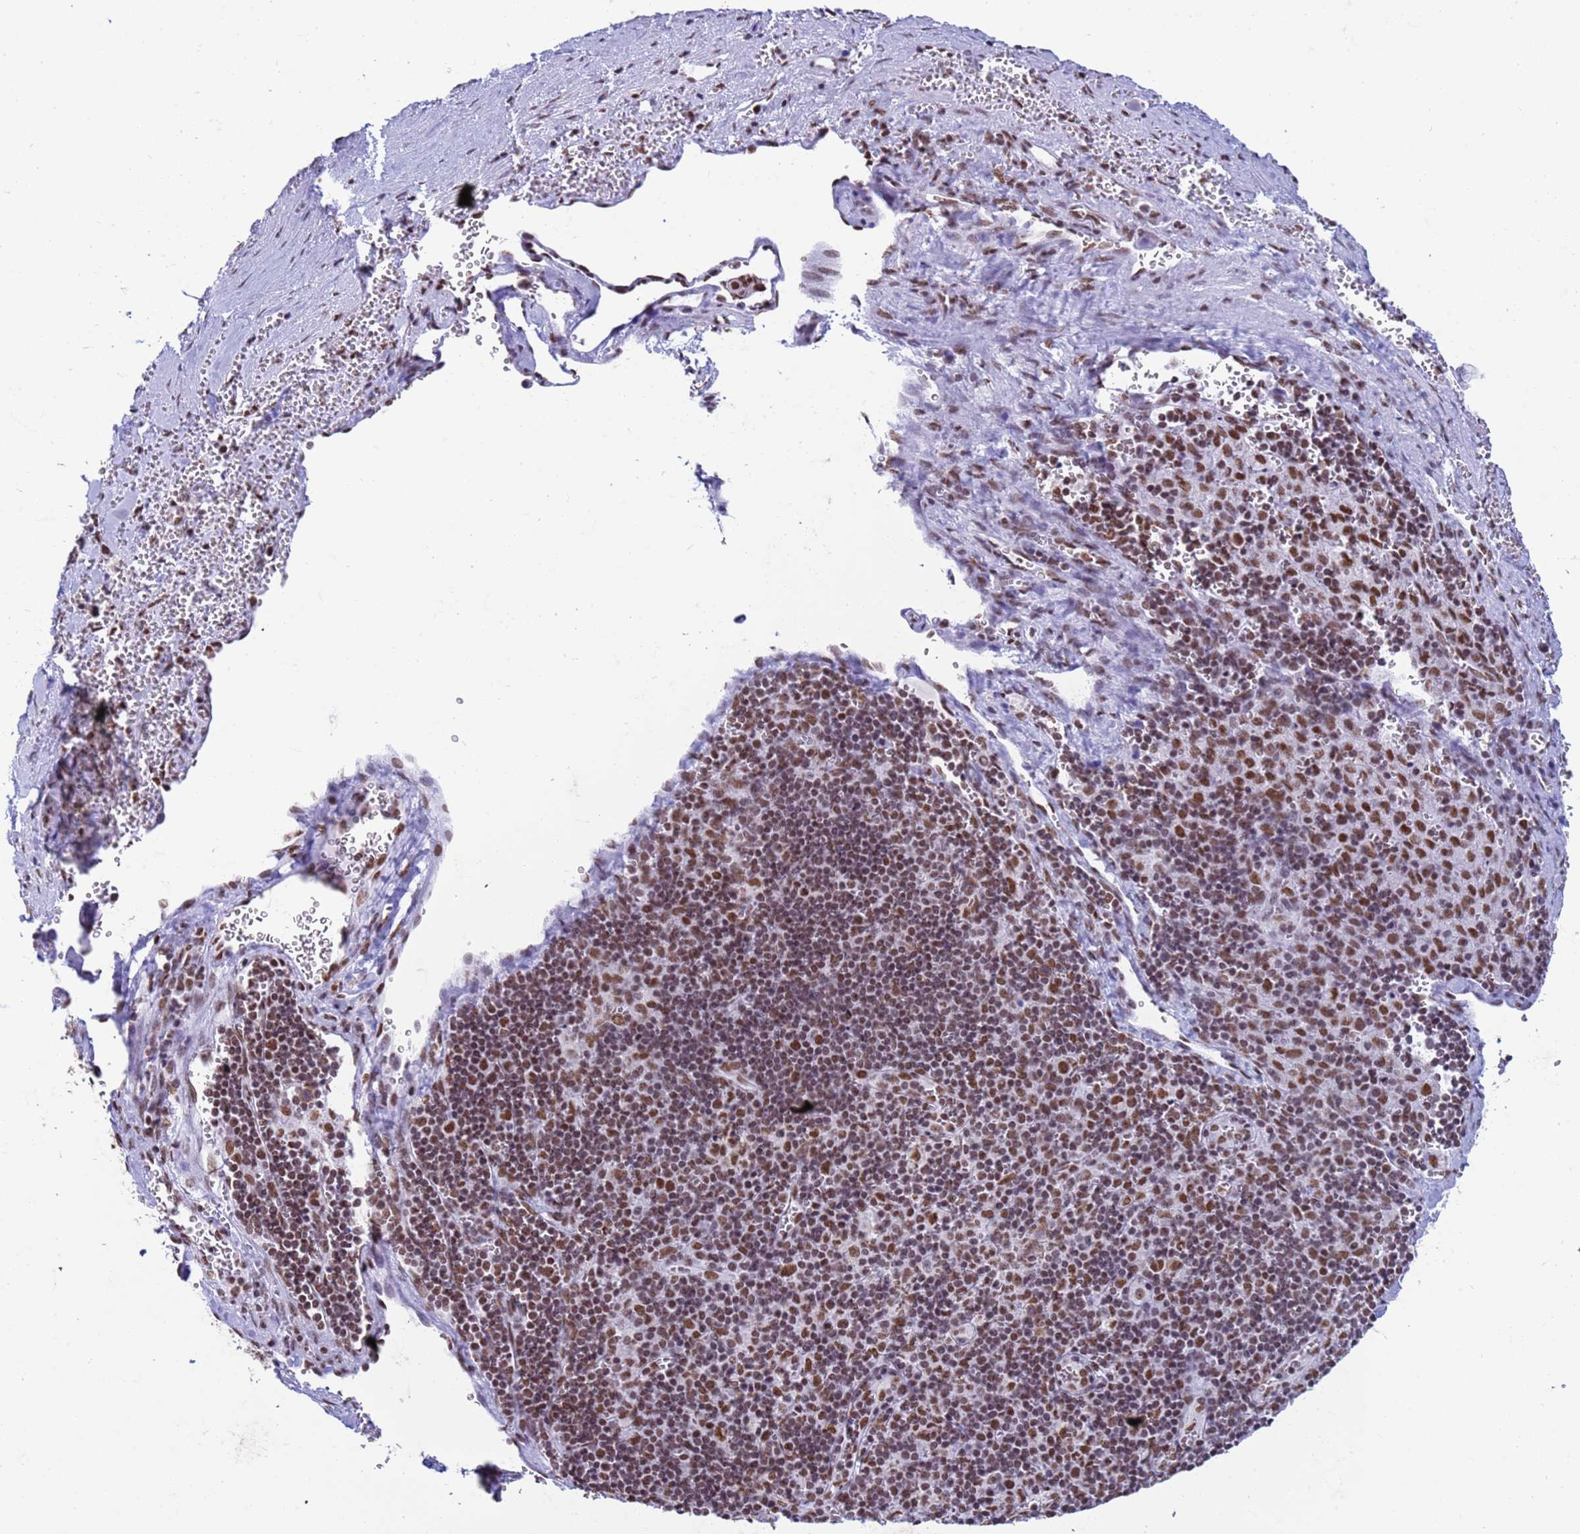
{"staining": {"intensity": "strong", "quantity": ">75%", "location": "nuclear"}, "tissue": "pancreatic cancer", "cell_type": "Tumor cells", "image_type": "cancer", "snomed": [{"axis": "morphology", "description": "Adenocarcinoma, NOS"}, {"axis": "topography", "description": "Pancreas"}], "caption": "IHC staining of adenocarcinoma (pancreatic), which displays high levels of strong nuclear positivity in approximately >75% of tumor cells indicating strong nuclear protein staining. The staining was performed using DAB (brown) for protein detection and nuclei were counterstained in hematoxylin (blue).", "gene": "FAM170B", "patient": {"sex": "male", "age": 65}}